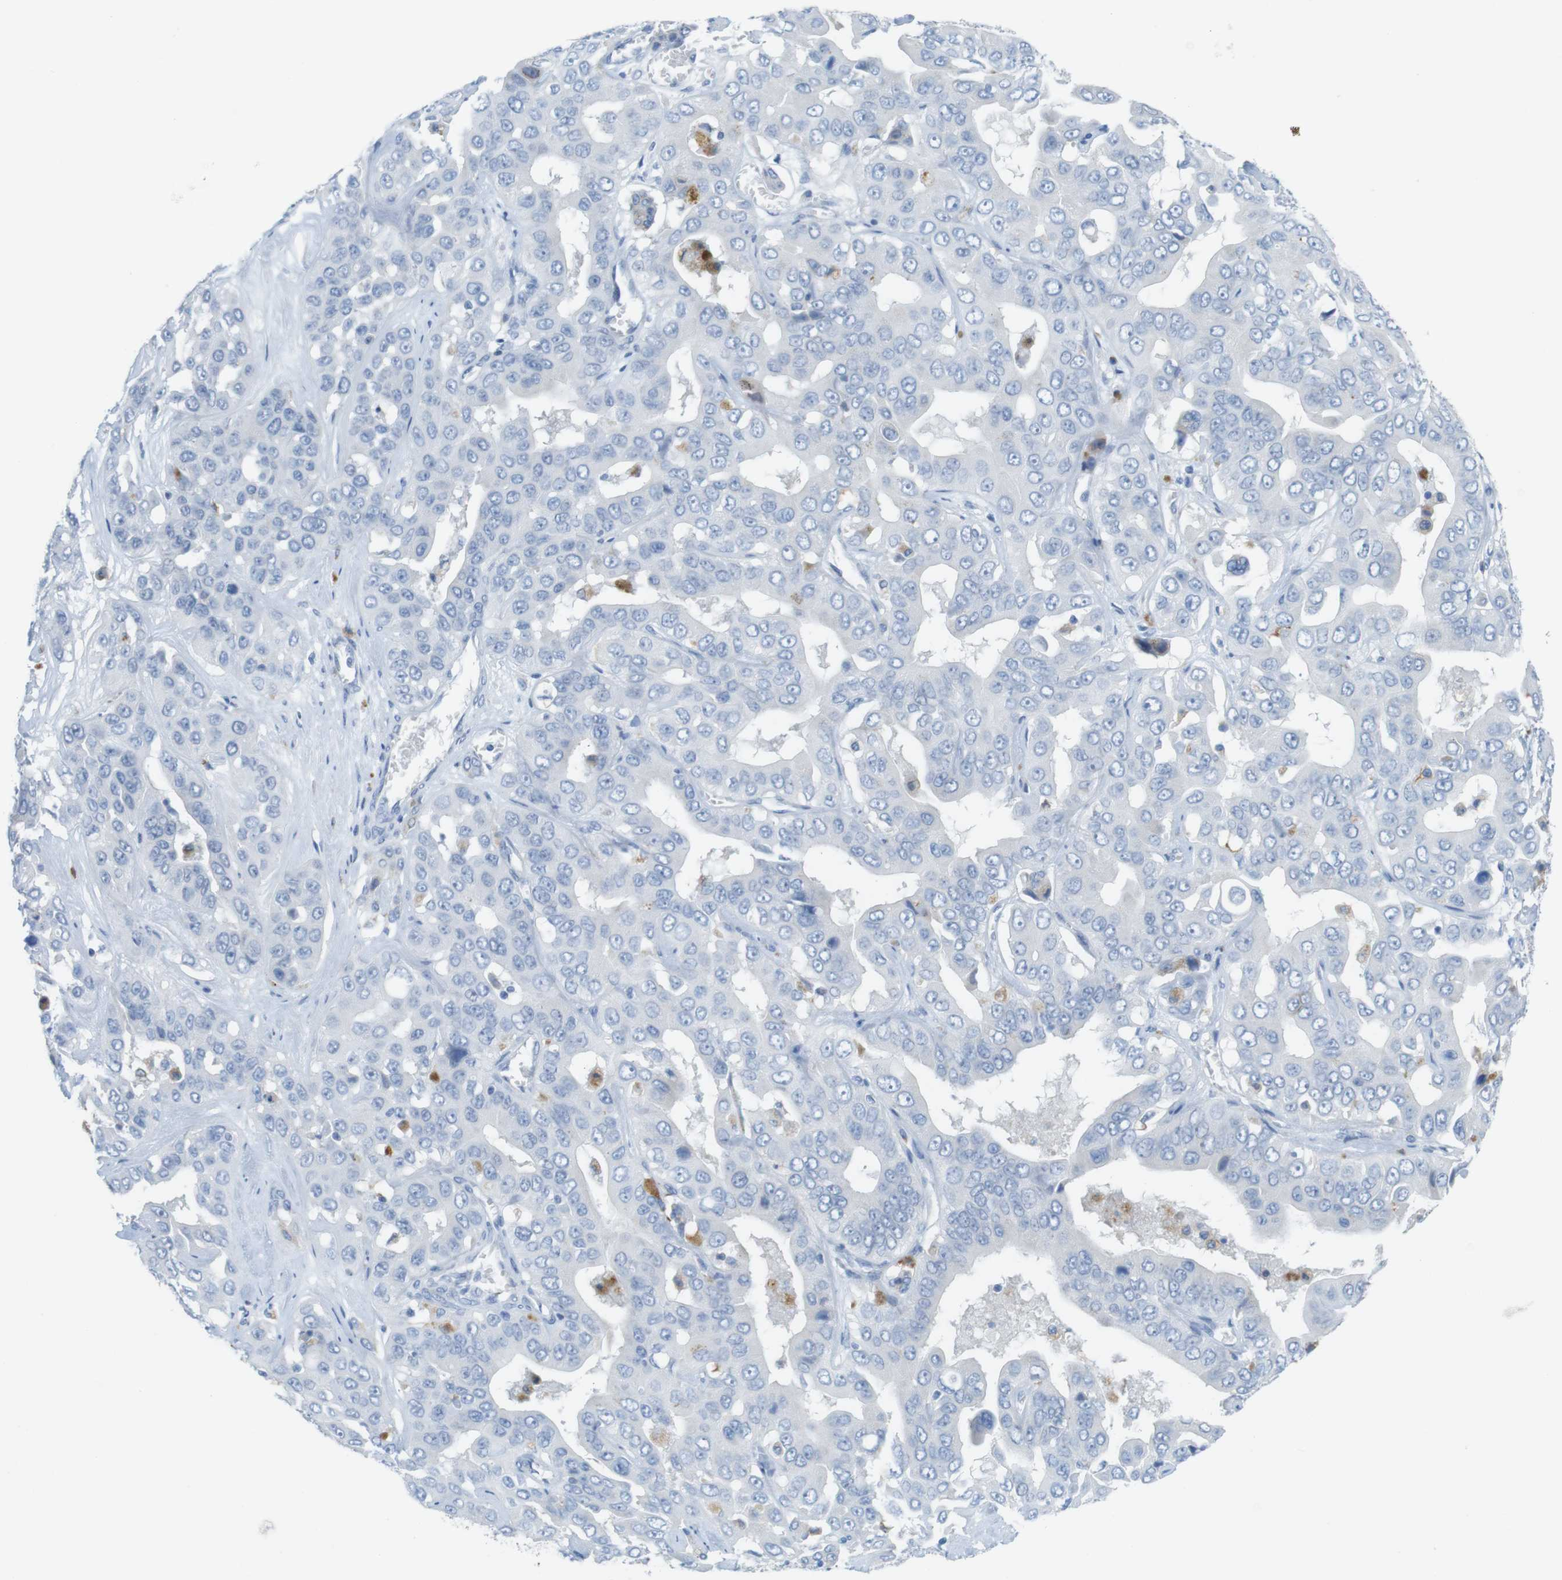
{"staining": {"intensity": "negative", "quantity": "none", "location": "none"}, "tissue": "liver cancer", "cell_type": "Tumor cells", "image_type": "cancer", "snomed": [{"axis": "morphology", "description": "Cholangiocarcinoma"}, {"axis": "topography", "description": "Liver"}], "caption": "Immunohistochemical staining of liver cancer reveals no significant staining in tumor cells. (DAB immunohistochemistry (IHC), high magnification).", "gene": "YIPF1", "patient": {"sex": "female", "age": 52}}